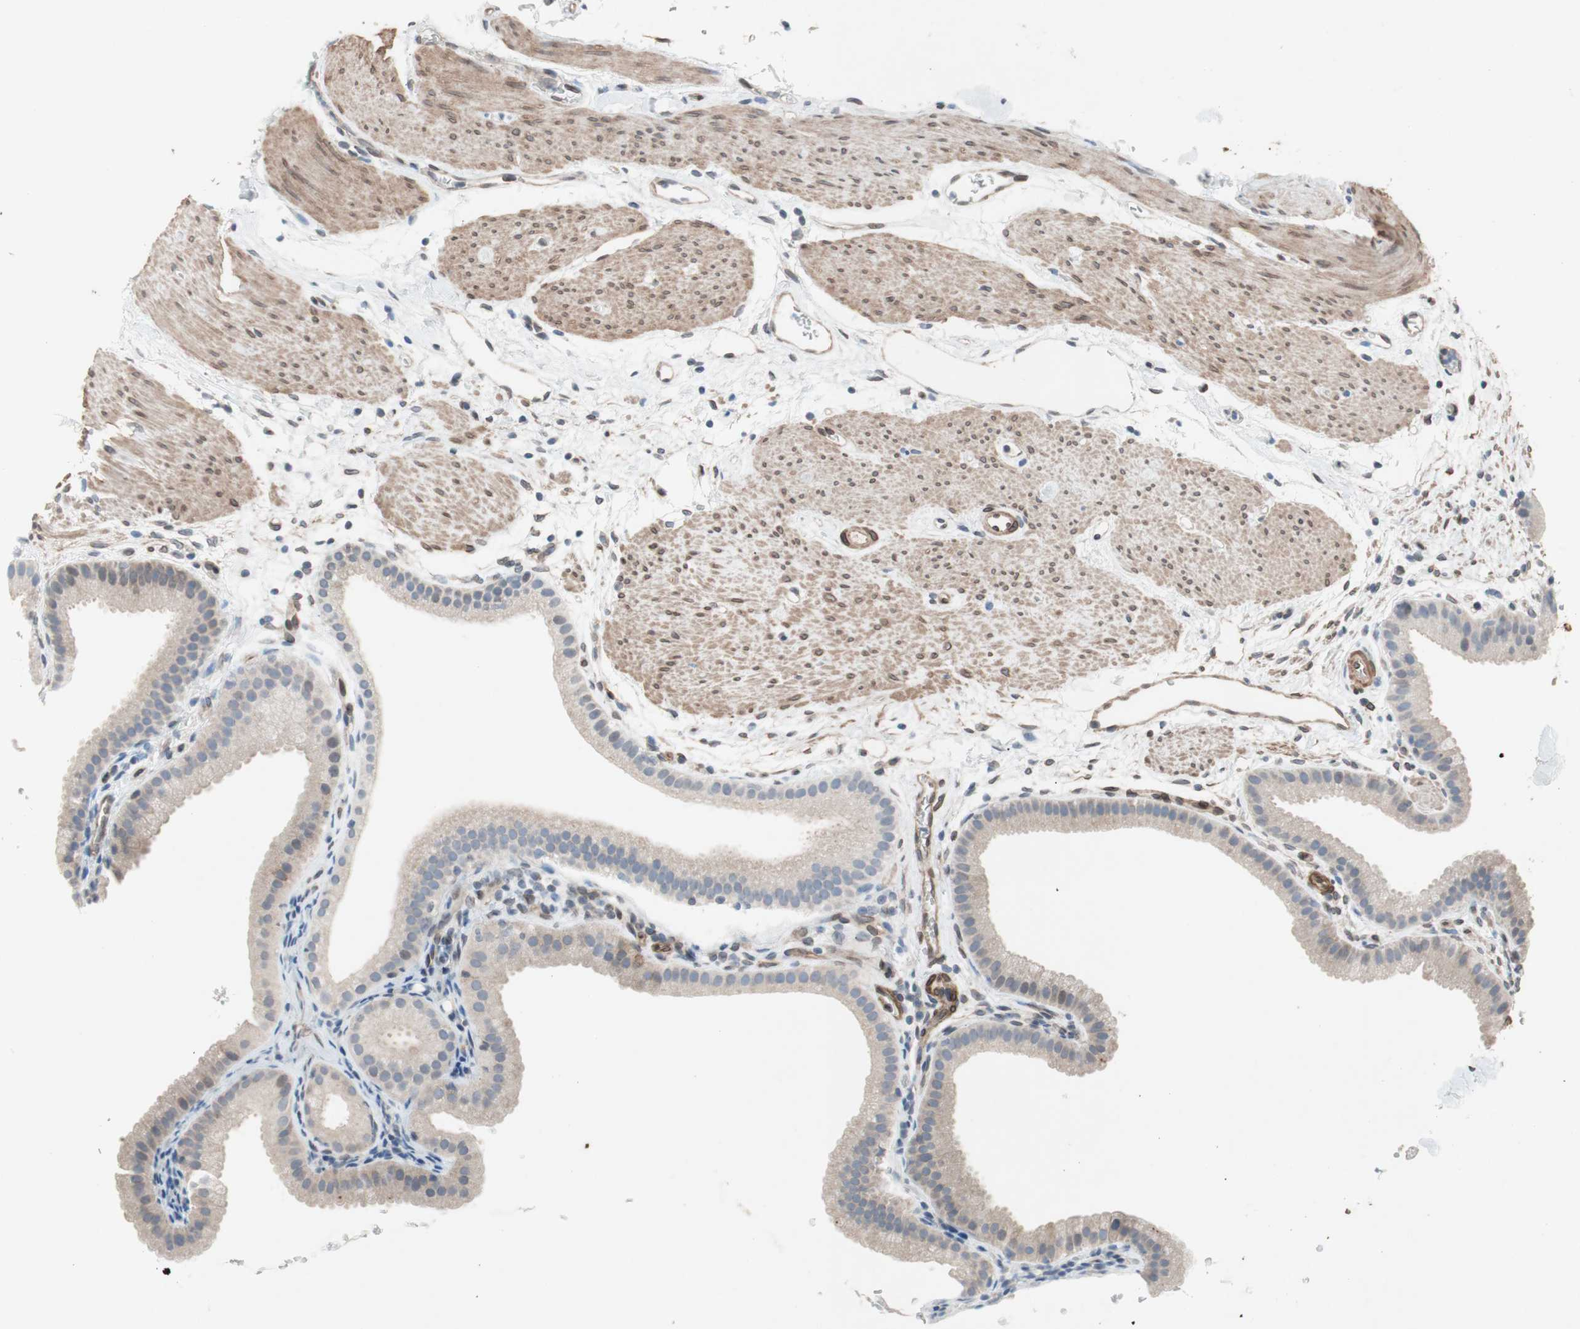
{"staining": {"intensity": "weak", "quantity": "<25%", "location": "cytoplasmic/membranous"}, "tissue": "gallbladder", "cell_type": "Glandular cells", "image_type": "normal", "snomed": [{"axis": "morphology", "description": "Normal tissue, NOS"}, {"axis": "topography", "description": "Gallbladder"}], "caption": "Immunohistochemistry (IHC) photomicrograph of benign gallbladder stained for a protein (brown), which exhibits no positivity in glandular cells.", "gene": "ARNT2", "patient": {"sex": "female", "age": 64}}